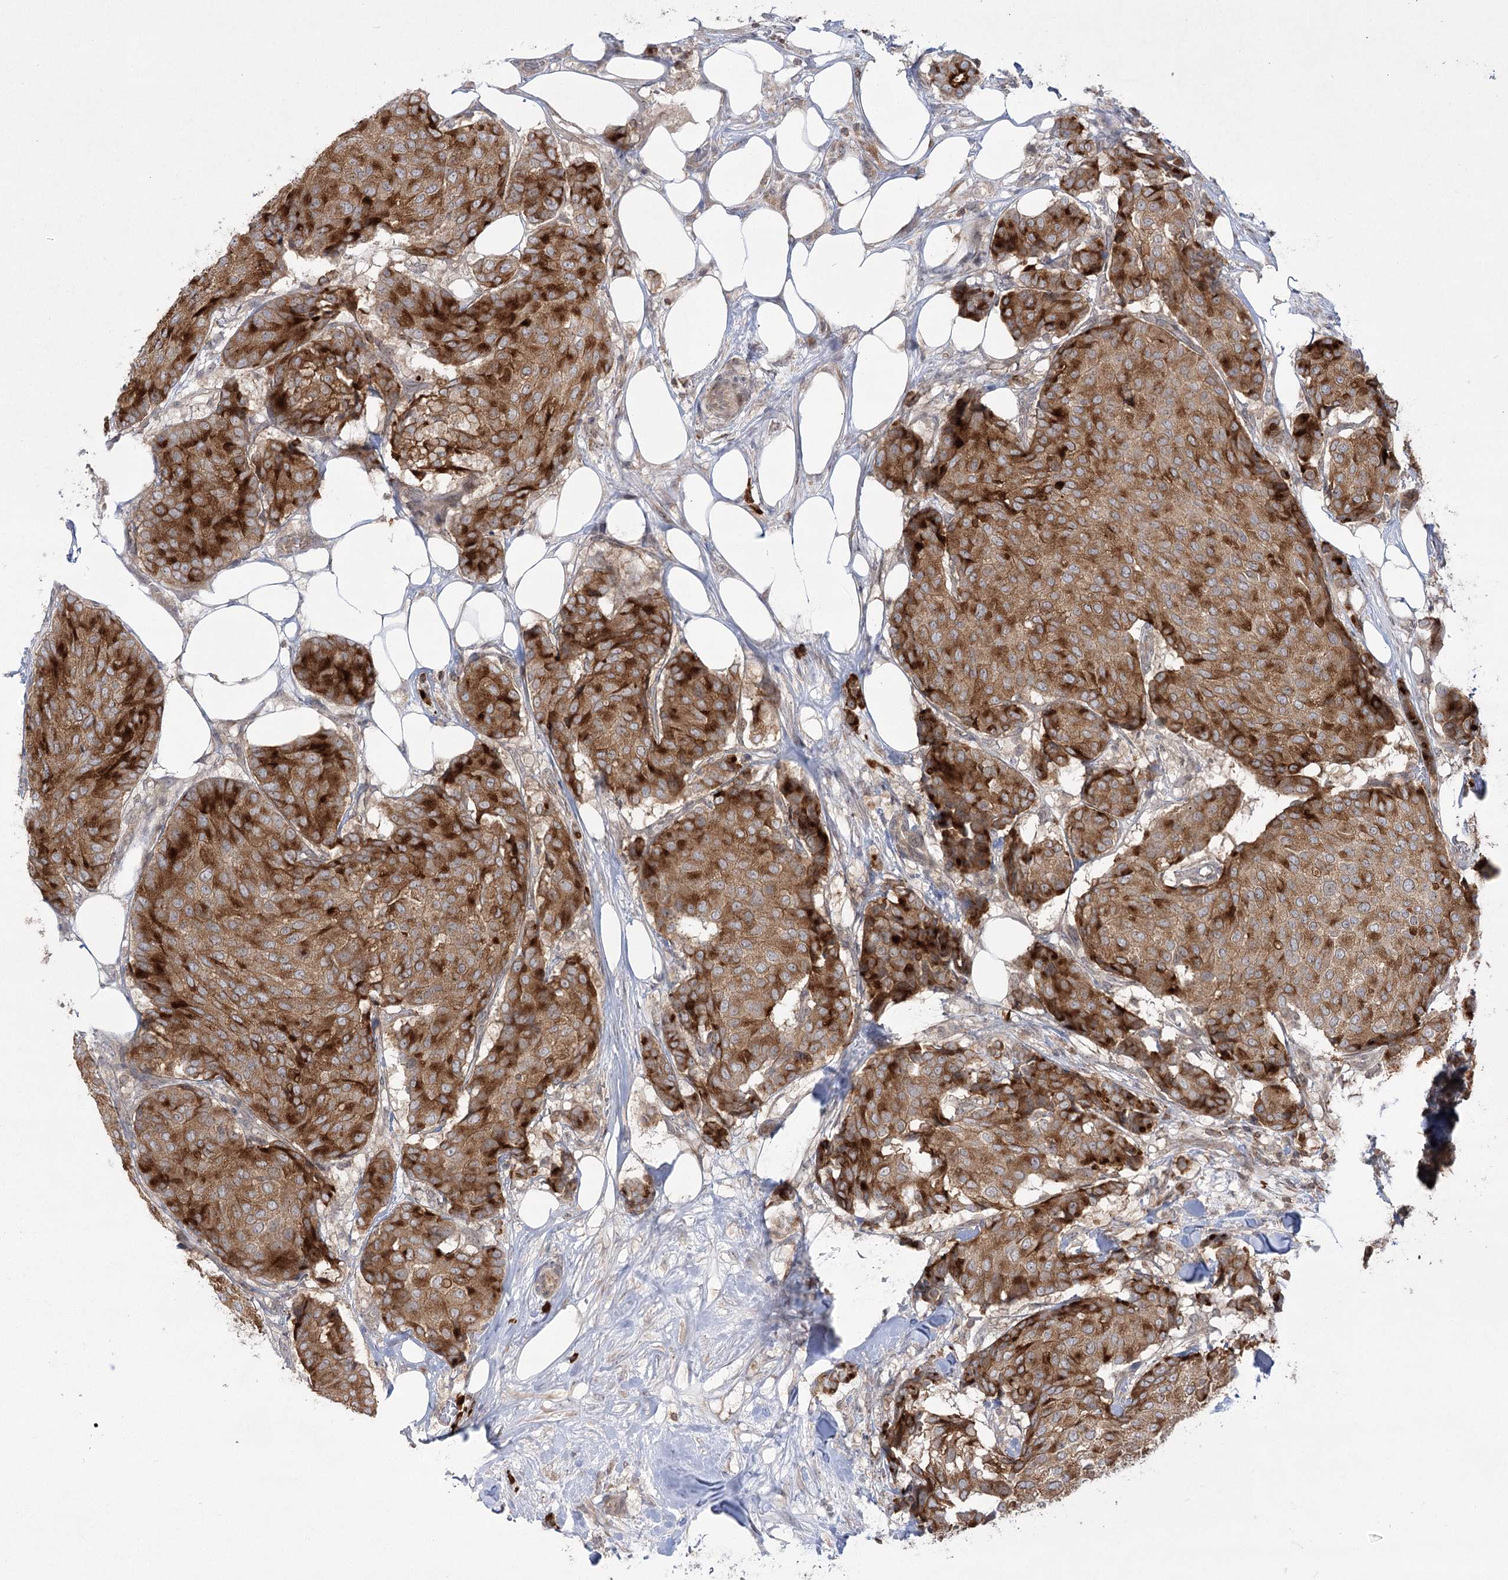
{"staining": {"intensity": "strong", "quantity": ">75%", "location": "cytoplasmic/membranous"}, "tissue": "breast cancer", "cell_type": "Tumor cells", "image_type": "cancer", "snomed": [{"axis": "morphology", "description": "Duct carcinoma"}, {"axis": "topography", "description": "Breast"}], "caption": "The histopathology image shows a brown stain indicating the presence of a protein in the cytoplasmic/membranous of tumor cells in breast cancer.", "gene": "SYTL1", "patient": {"sex": "female", "age": 75}}